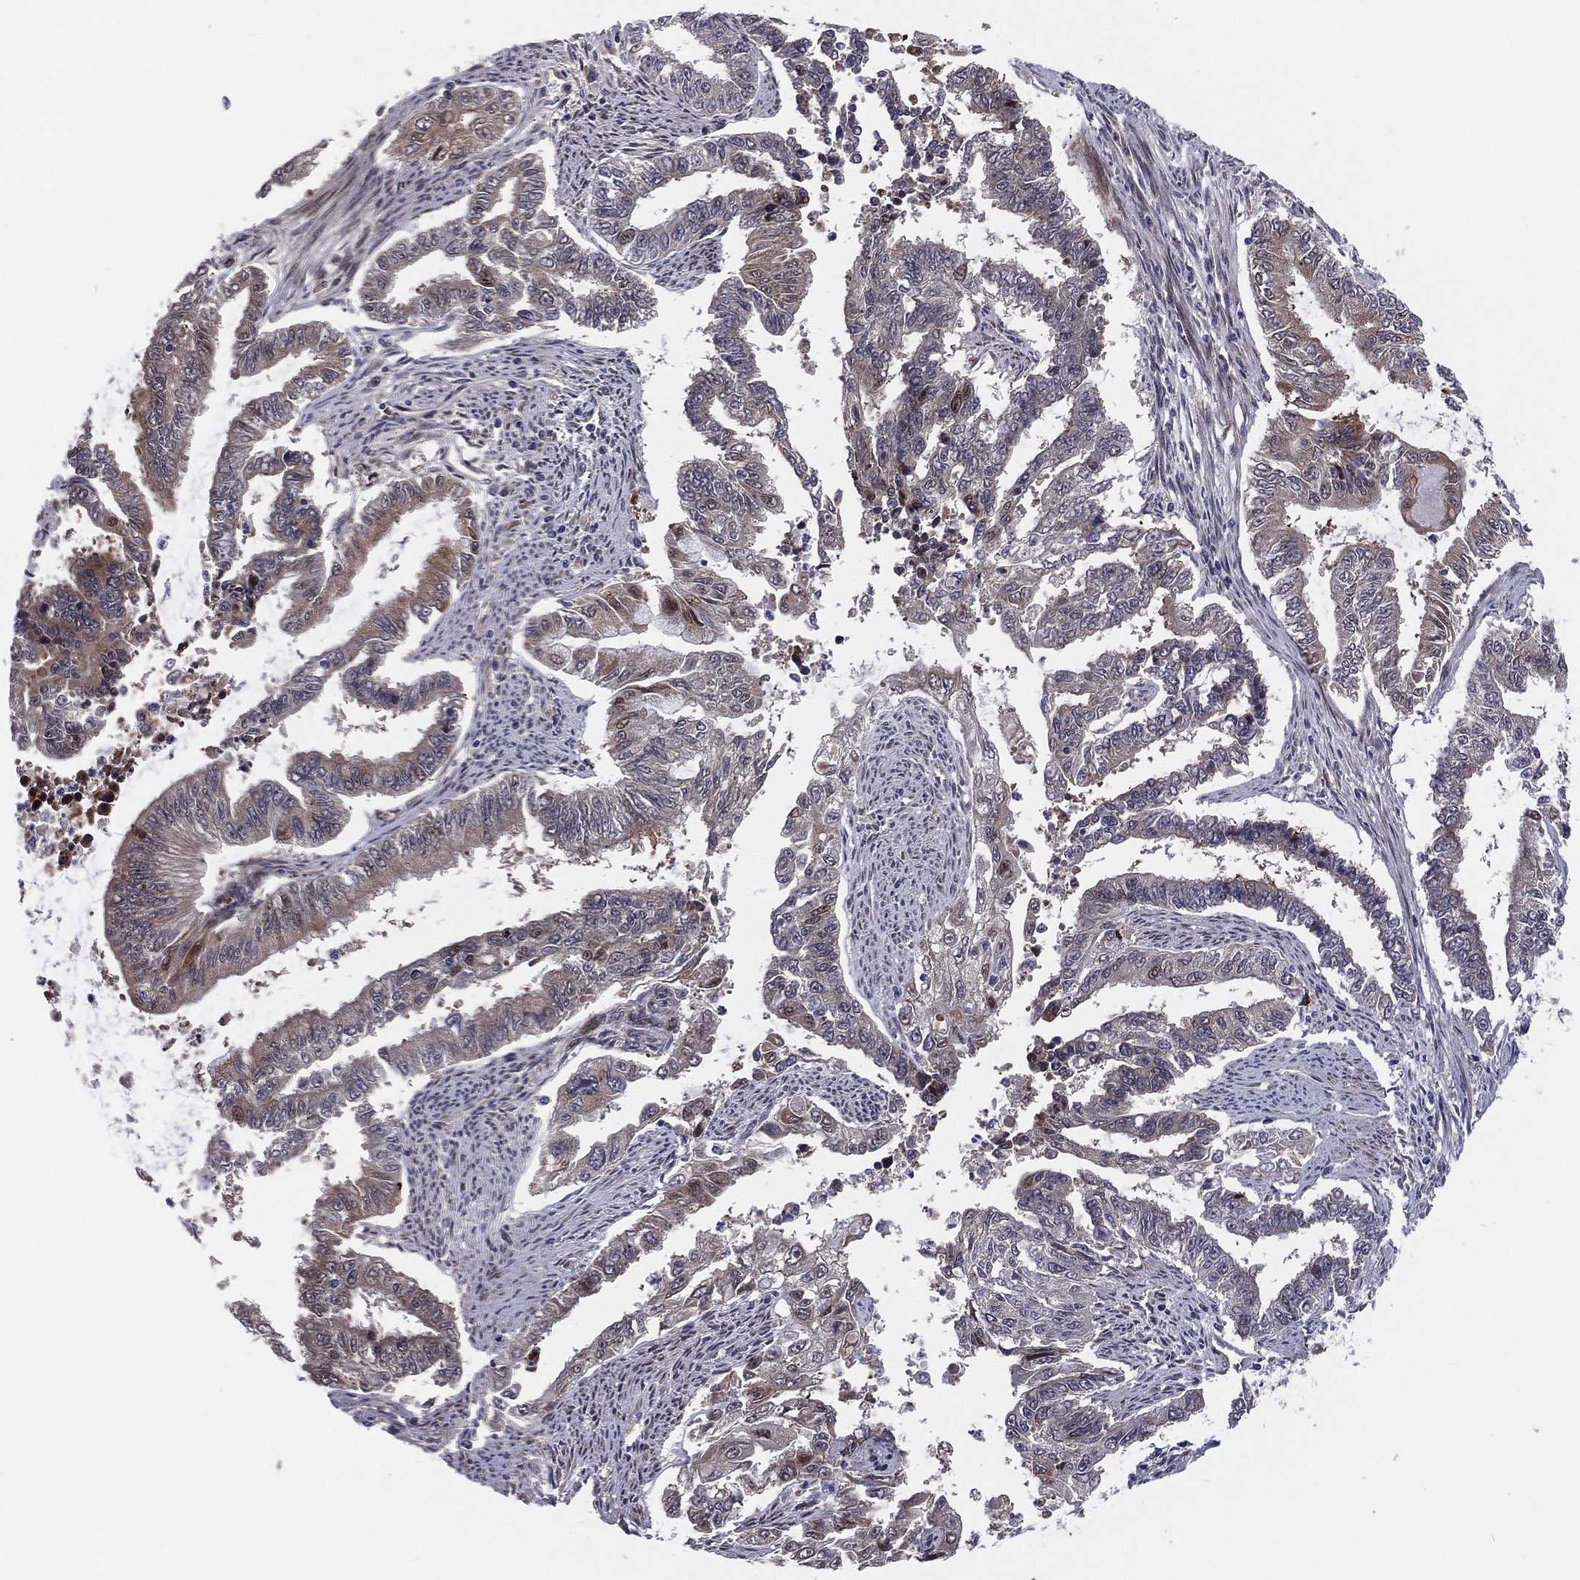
{"staining": {"intensity": "moderate", "quantity": "25%-75%", "location": "cytoplasmic/membranous"}, "tissue": "endometrial cancer", "cell_type": "Tumor cells", "image_type": "cancer", "snomed": [{"axis": "morphology", "description": "Adenocarcinoma, NOS"}, {"axis": "topography", "description": "Uterus"}], "caption": "Adenocarcinoma (endometrial) stained with immunohistochemistry (IHC) exhibits moderate cytoplasmic/membranous staining in about 25%-75% of tumor cells. The staining was performed using DAB (3,3'-diaminobenzidine), with brown indicating positive protein expression. Nuclei are stained blue with hematoxylin.", "gene": "UTP14A", "patient": {"sex": "female", "age": 59}}